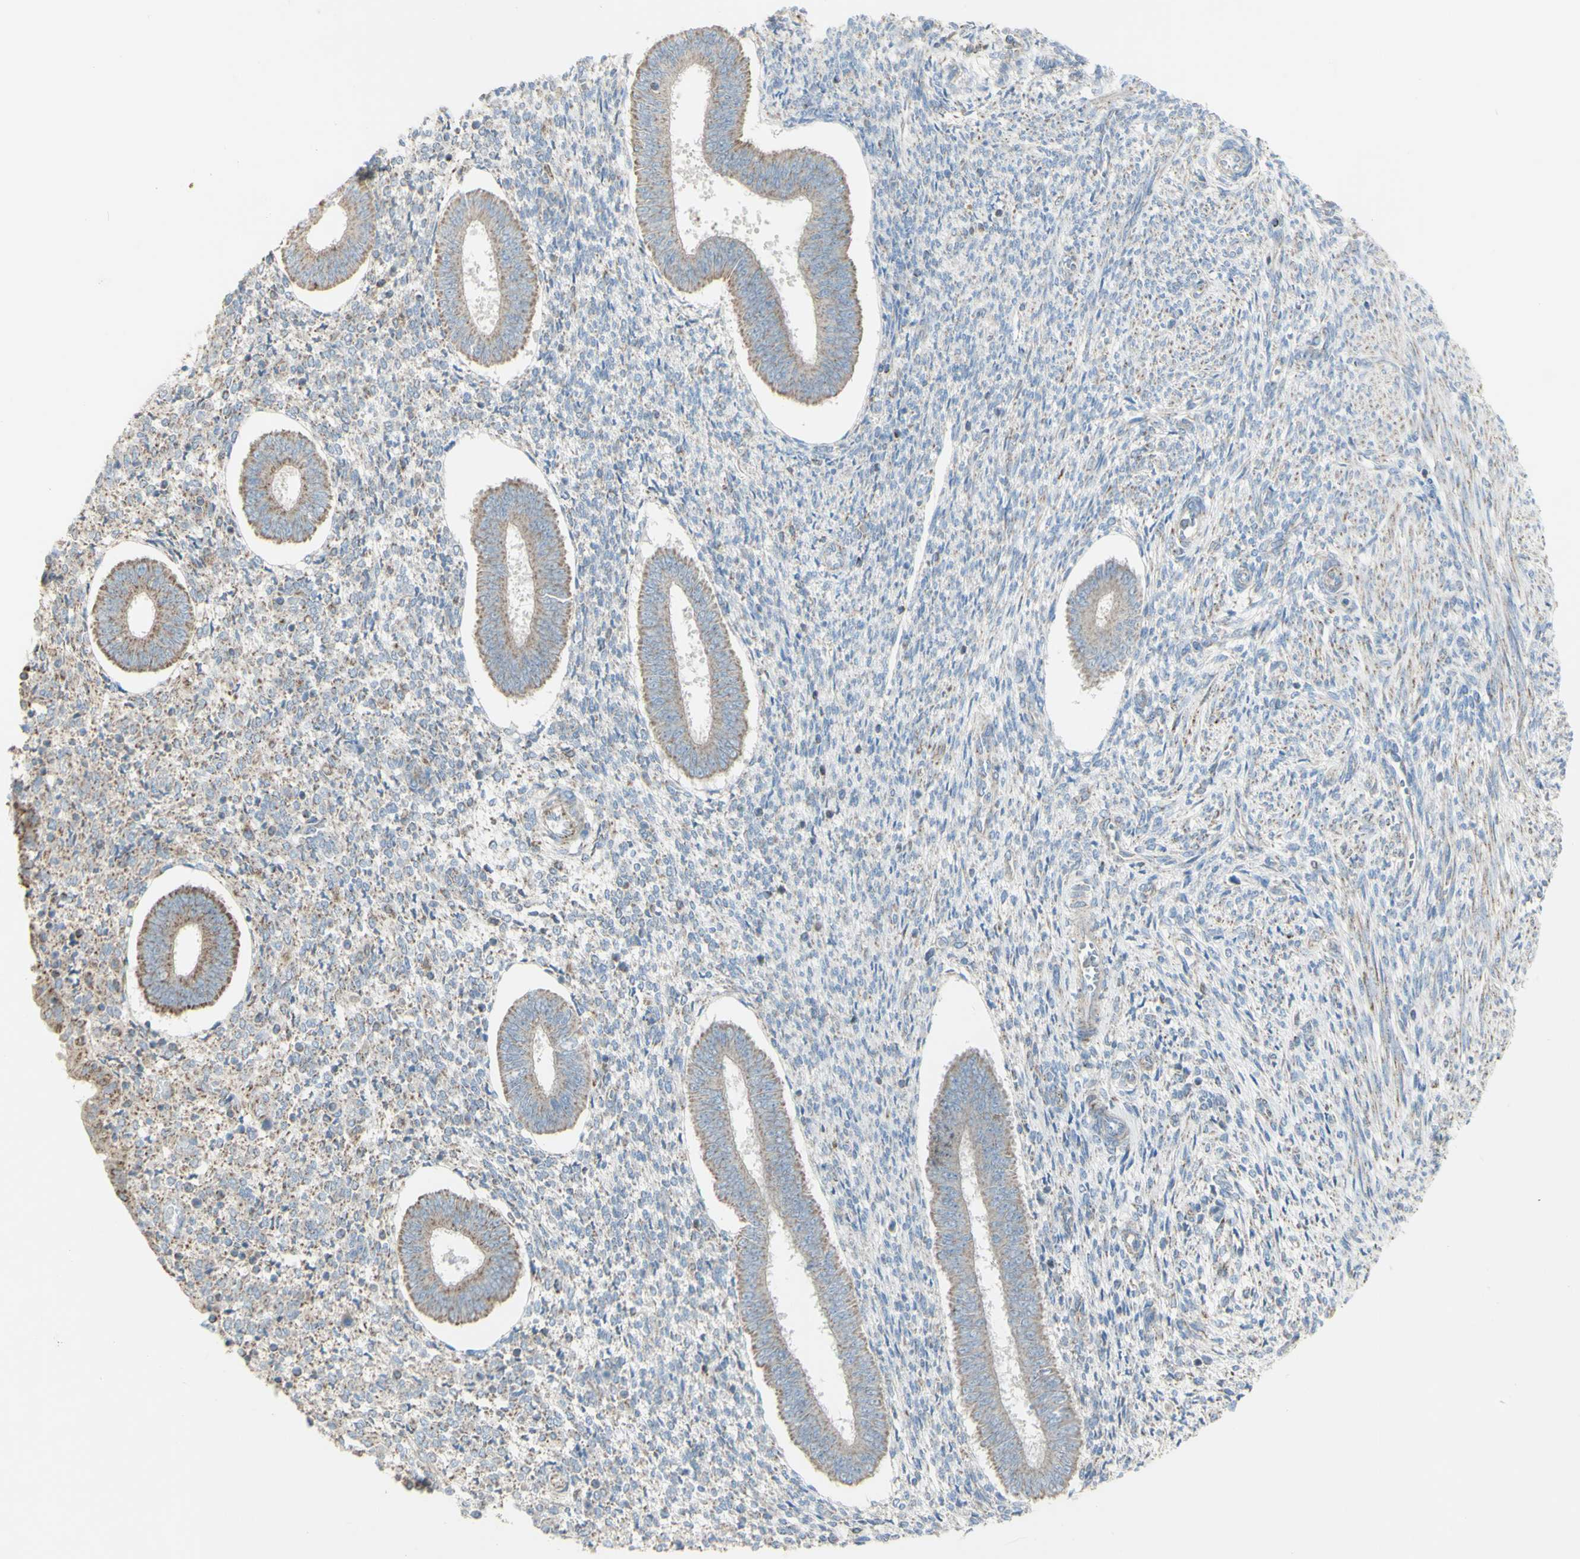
{"staining": {"intensity": "weak", "quantity": "<25%", "location": "cytoplasmic/membranous"}, "tissue": "endometrium", "cell_type": "Cells in endometrial stroma", "image_type": "normal", "snomed": [{"axis": "morphology", "description": "Normal tissue, NOS"}, {"axis": "topography", "description": "Endometrium"}], "caption": "The immunohistochemistry photomicrograph has no significant staining in cells in endometrial stroma of endometrium. Nuclei are stained in blue.", "gene": "CNTNAP1", "patient": {"sex": "female", "age": 35}}